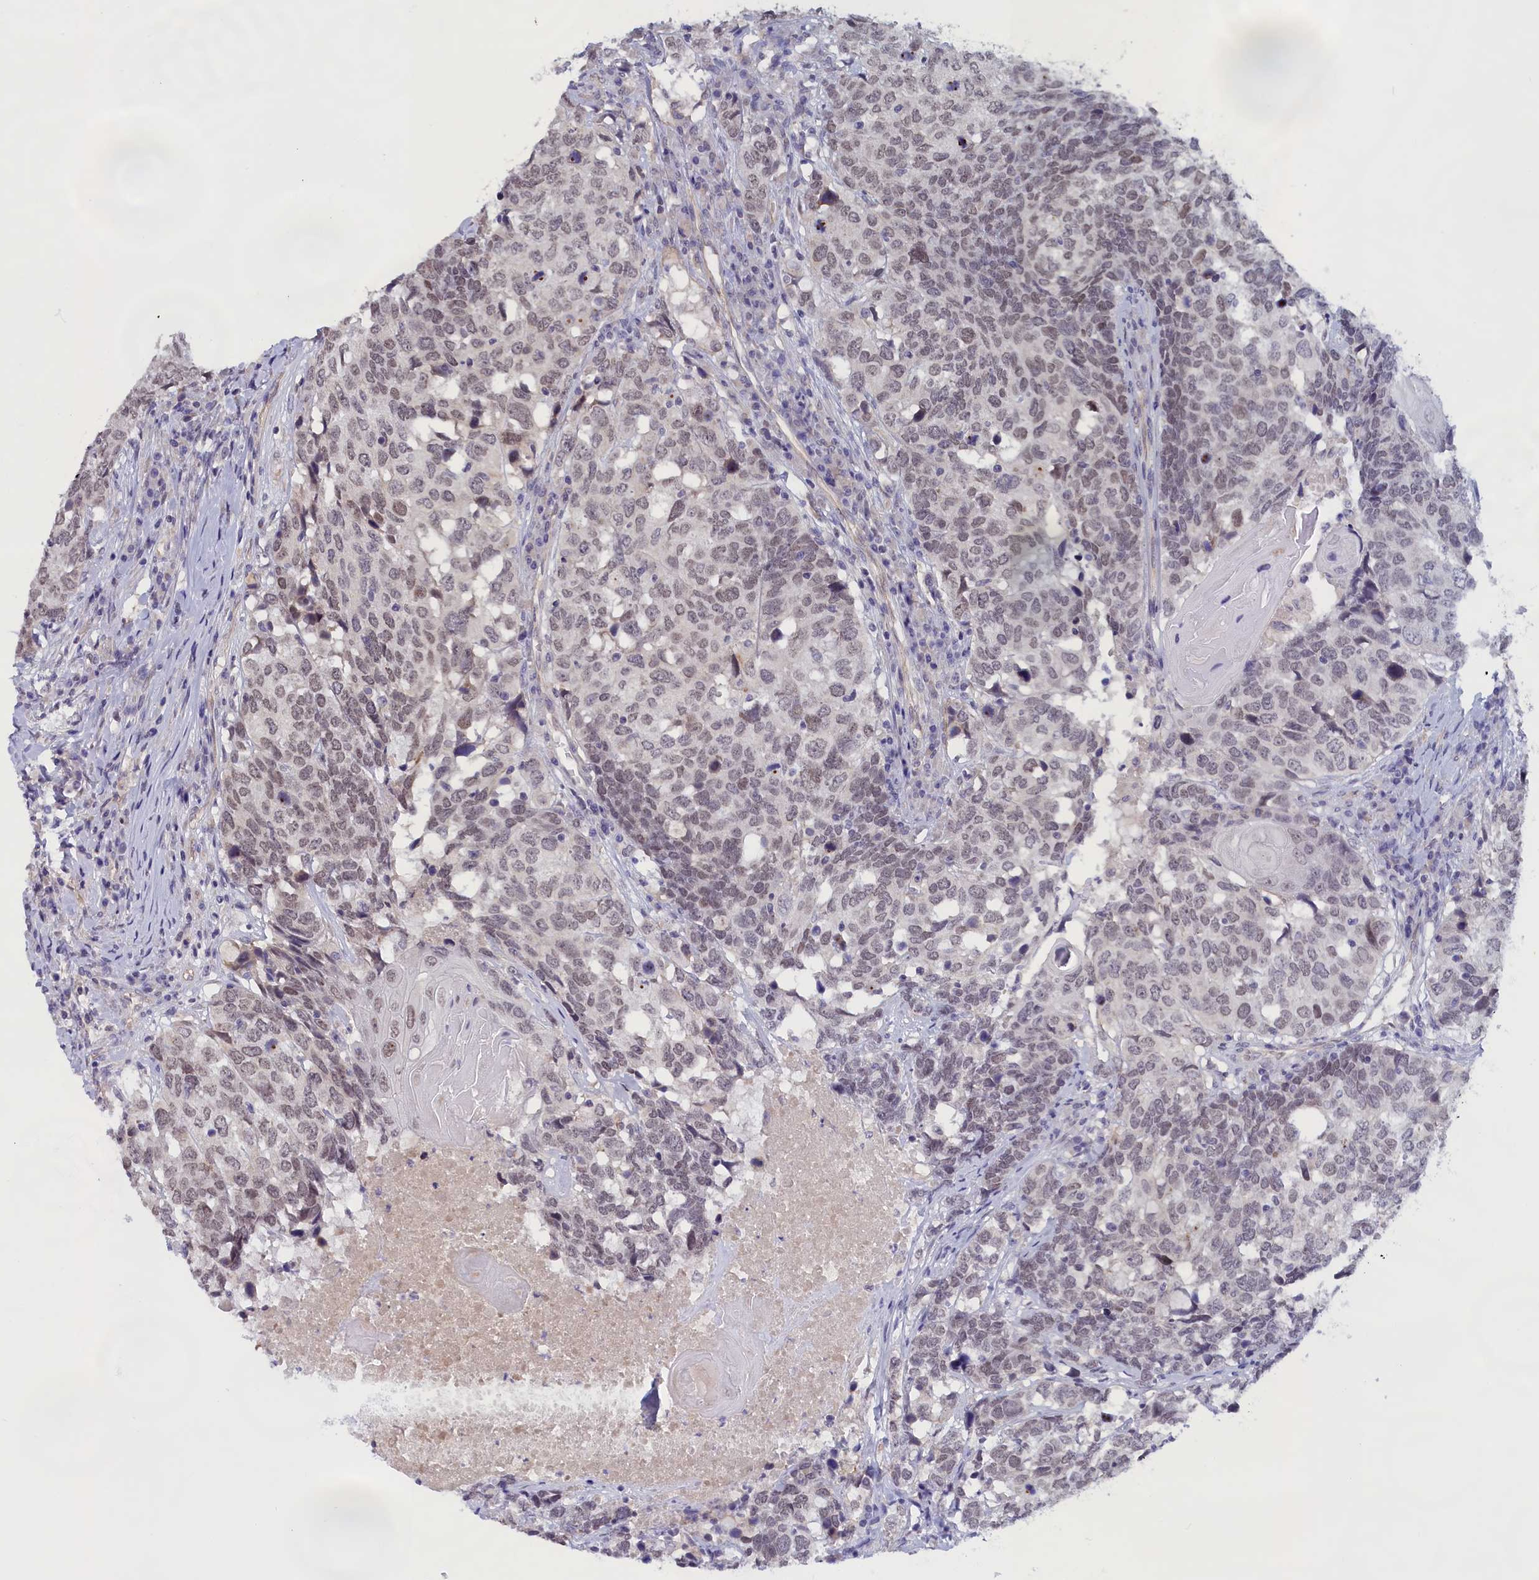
{"staining": {"intensity": "weak", "quantity": "25%-75%", "location": "nuclear"}, "tissue": "head and neck cancer", "cell_type": "Tumor cells", "image_type": "cancer", "snomed": [{"axis": "morphology", "description": "Squamous cell carcinoma, NOS"}, {"axis": "topography", "description": "Head-Neck"}], "caption": "Immunohistochemistry staining of head and neck cancer, which reveals low levels of weak nuclear positivity in approximately 25%-75% of tumor cells indicating weak nuclear protein positivity. The staining was performed using DAB (3,3'-diaminobenzidine) (brown) for protein detection and nuclei were counterstained in hematoxylin (blue).", "gene": "IGFALS", "patient": {"sex": "male", "age": 66}}